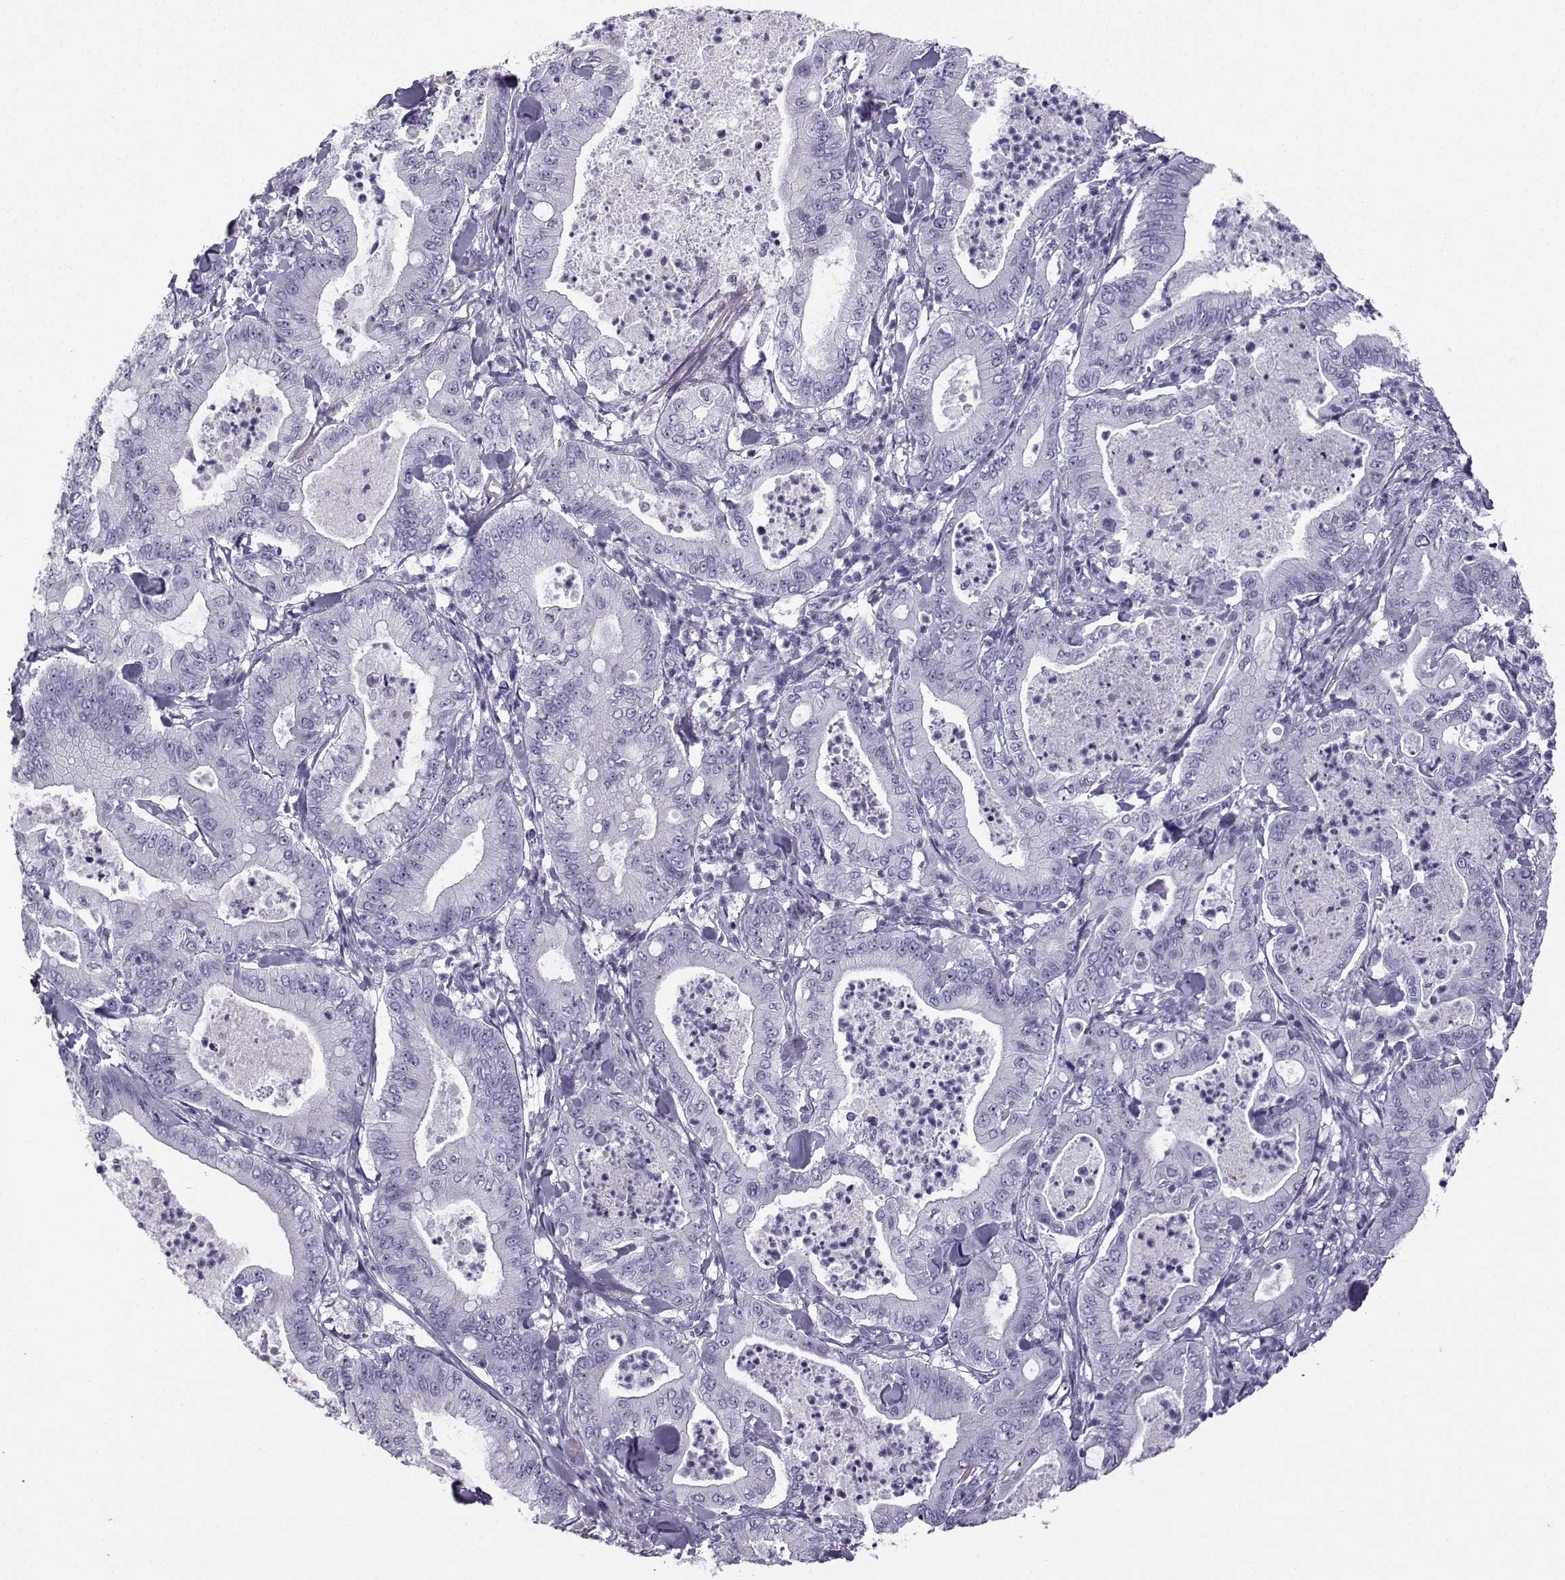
{"staining": {"intensity": "negative", "quantity": "none", "location": "none"}, "tissue": "pancreatic cancer", "cell_type": "Tumor cells", "image_type": "cancer", "snomed": [{"axis": "morphology", "description": "Adenocarcinoma, NOS"}, {"axis": "topography", "description": "Pancreas"}], "caption": "Tumor cells are negative for protein expression in human adenocarcinoma (pancreatic).", "gene": "ZBTB8B", "patient": {"sex": "male", "age": 71}}